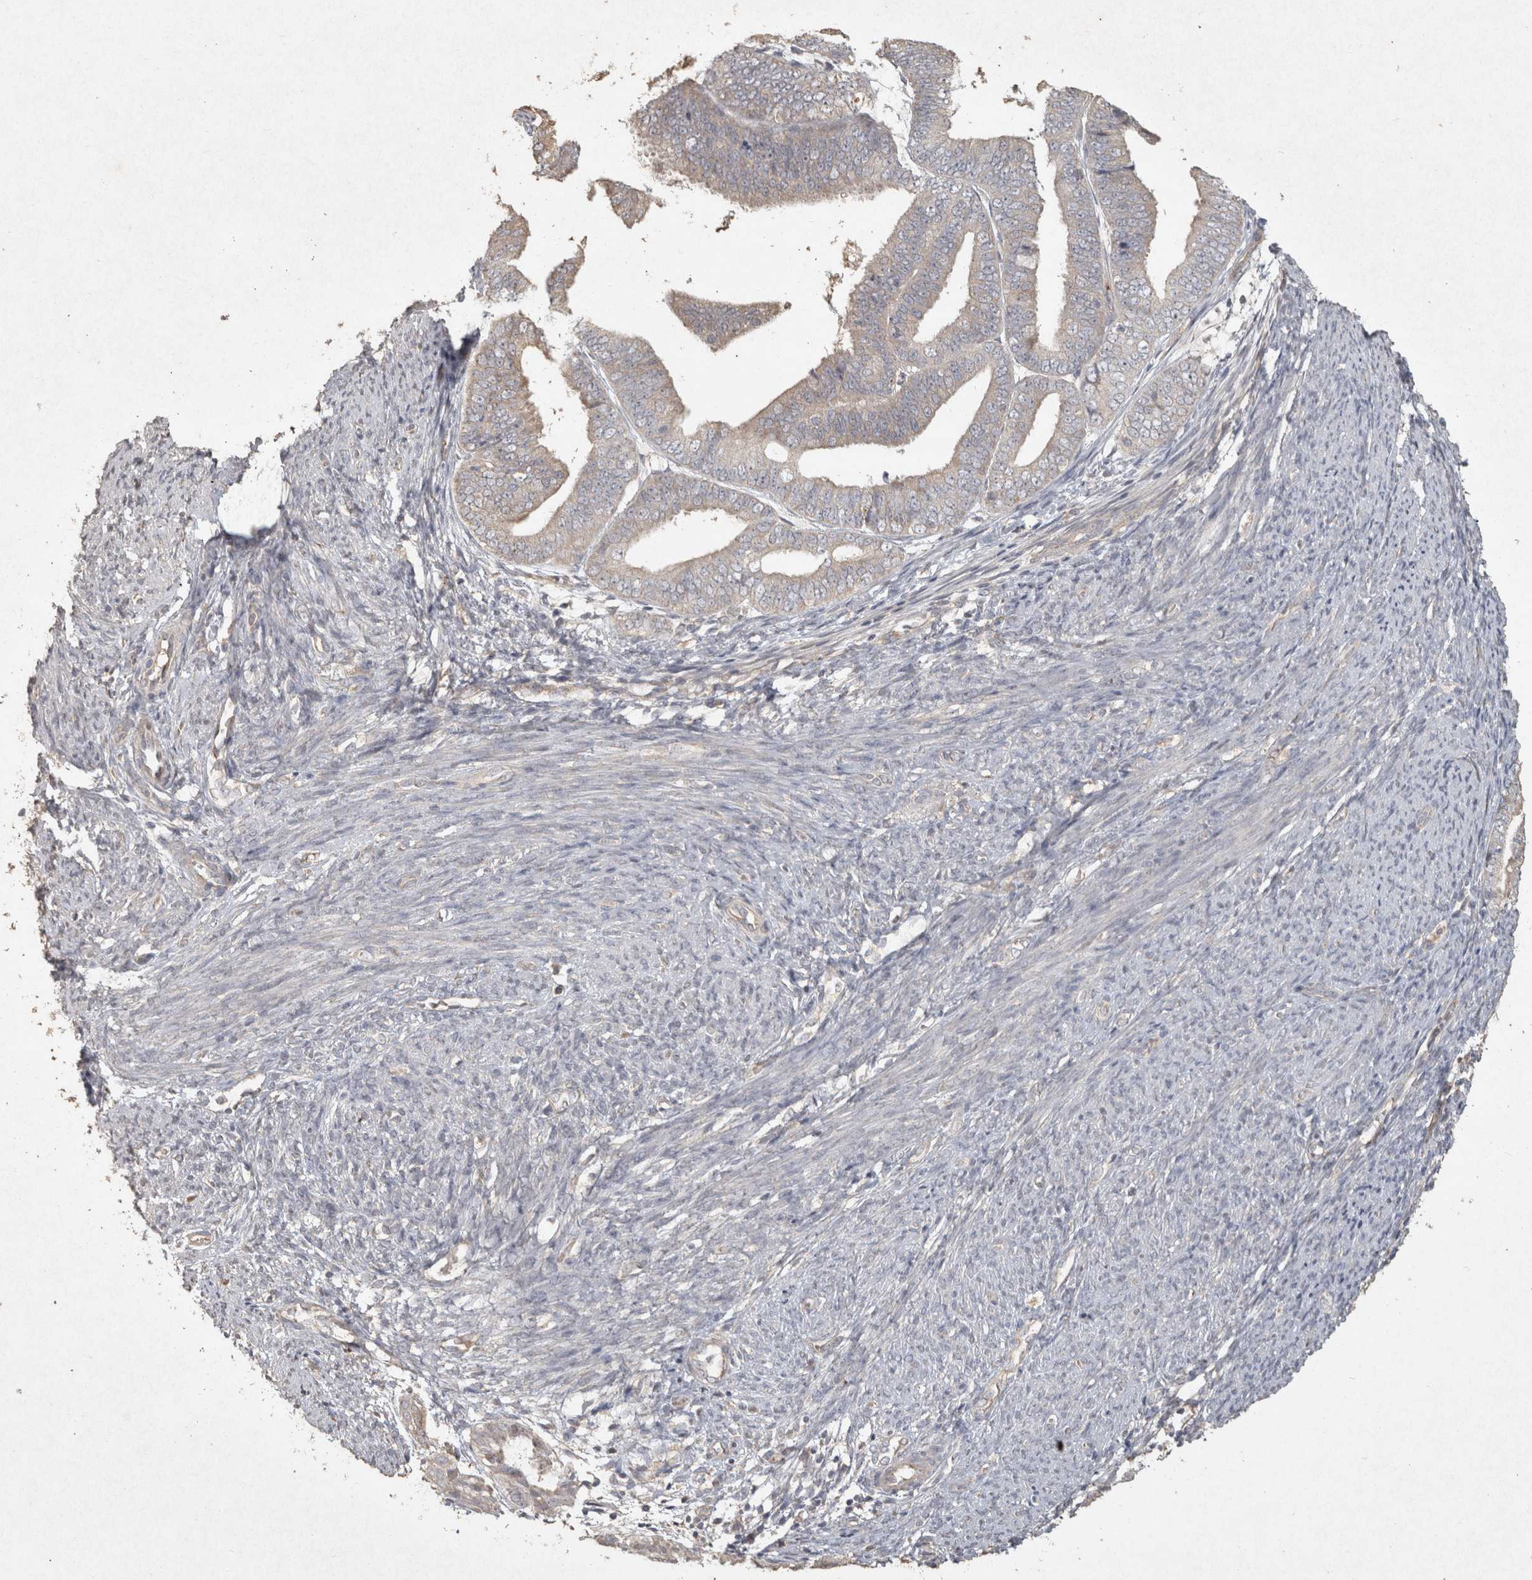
{"staining": {"intensity": "weak", "quantity": "25%-75%", "location": "cytoplasmic/membranous"}, "tissue": "endometrial cancer", "cell_type": "Tumor cells", "image_type": "cancer", "snomed": [{"axis": "morphology", "description": "Adenocarcinoma, NOS"}, {"axis": "topography", "description": "Endometrium"}], "caption": "The image shows immunohistochemical staining of endometrial adenocarcinoma. There is weak cytoplasmic/membranous expression is present in about 25%-75% of tumor cells.", "gene": "OSTN", "patient": {"sex": "female", "age": 63}}